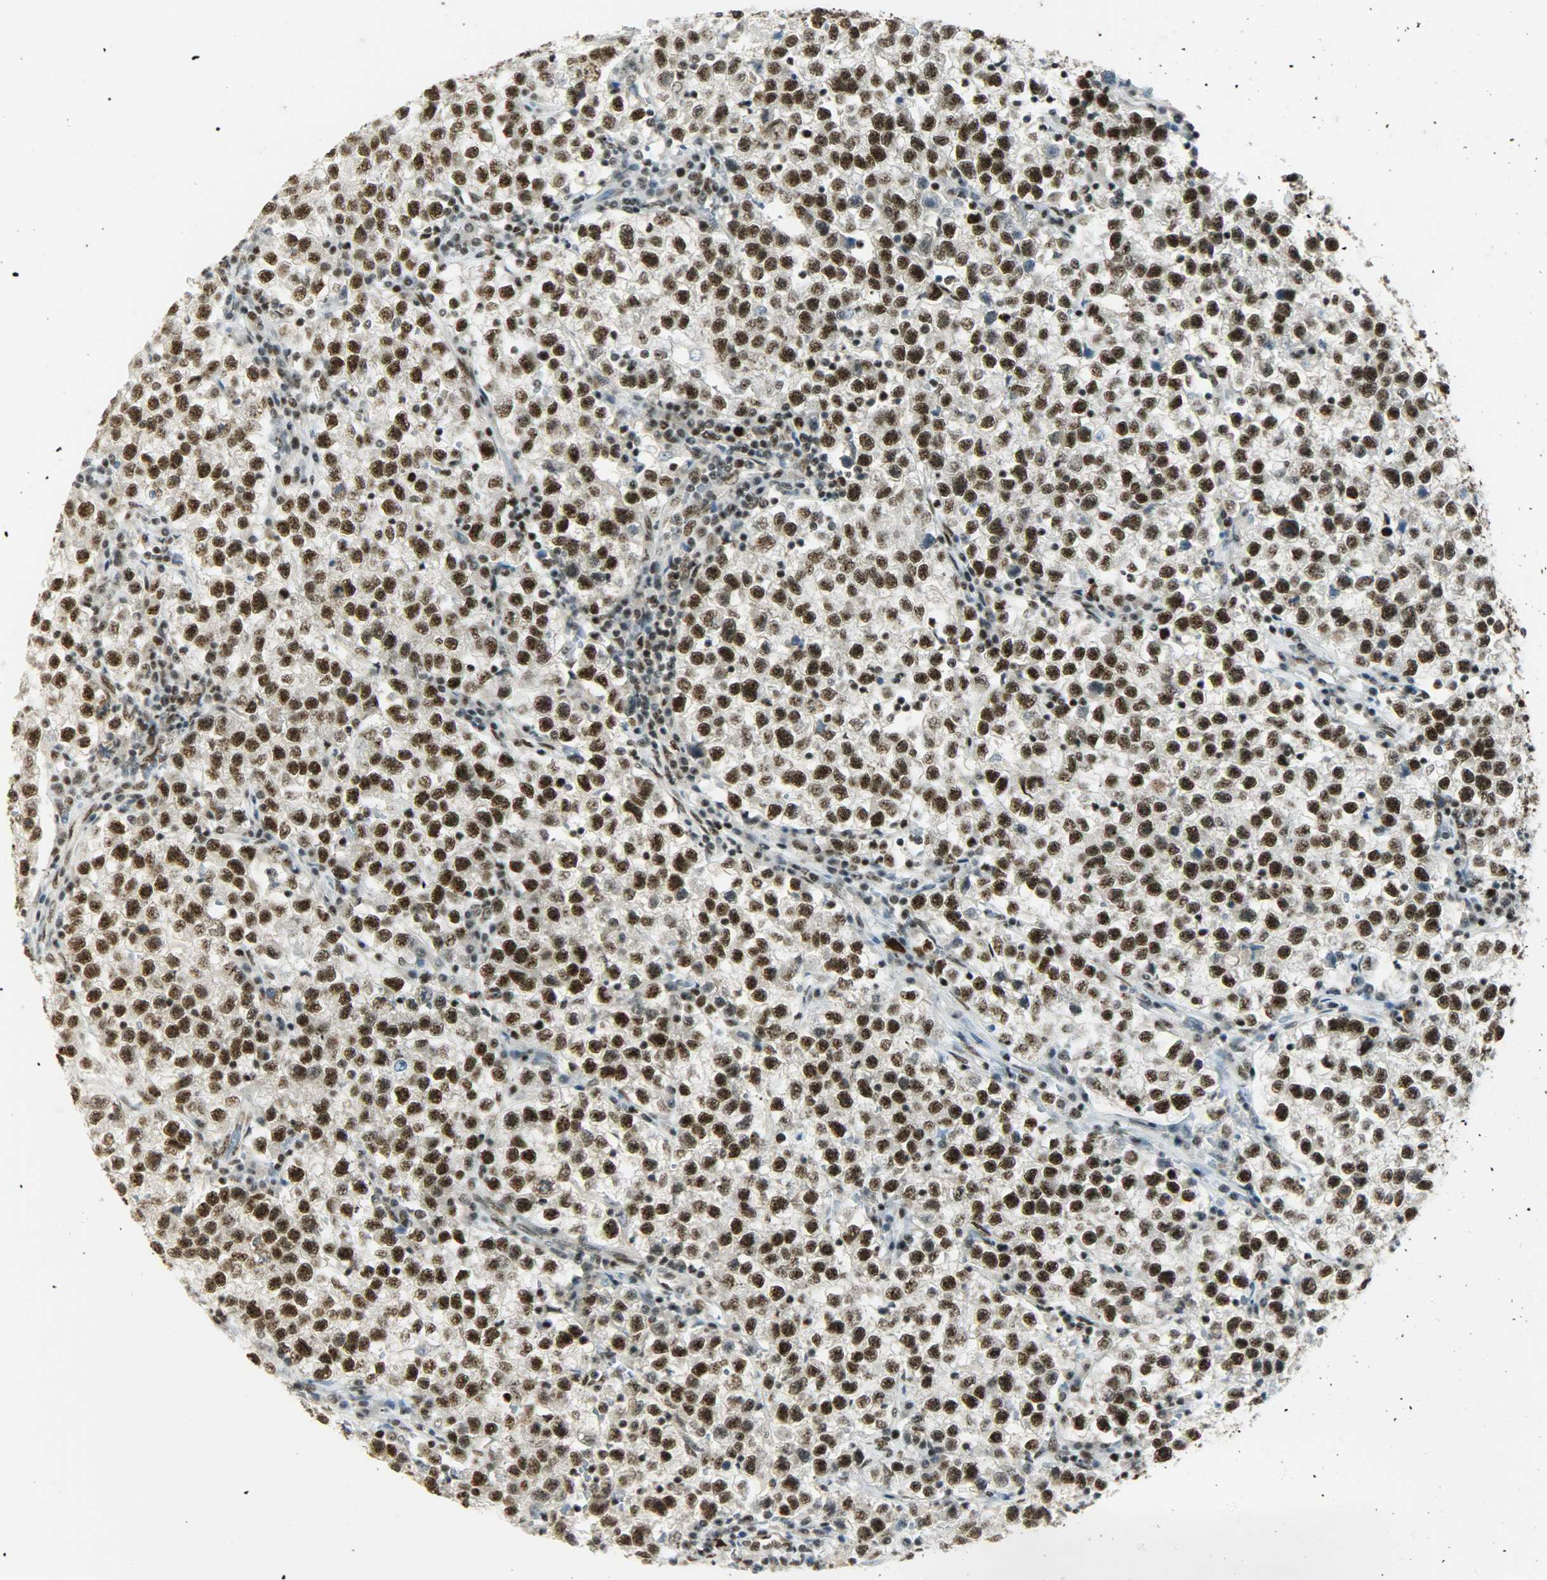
{"staining": {"intensity": "strong", "quantity": ">75%", "location": "nuclear"}, "tissue": "testis cancer", "cell_type": "Tumor cells", "image_type": "cancer", "snomed": [{"axis": "morphology", "description": "Seminoma, NOS"}, {"axis": "topography", "description": "Testis"}], "caption": "Protein expression analysis of human seminoma (testis) reveals strong nuclear staining in about >75% of tumor cells. (DAB IHC, brown staining for protein, blue staining for nuclei).", "gene": "SUGP1", "patient": {"sex": "male", "age": 22}}